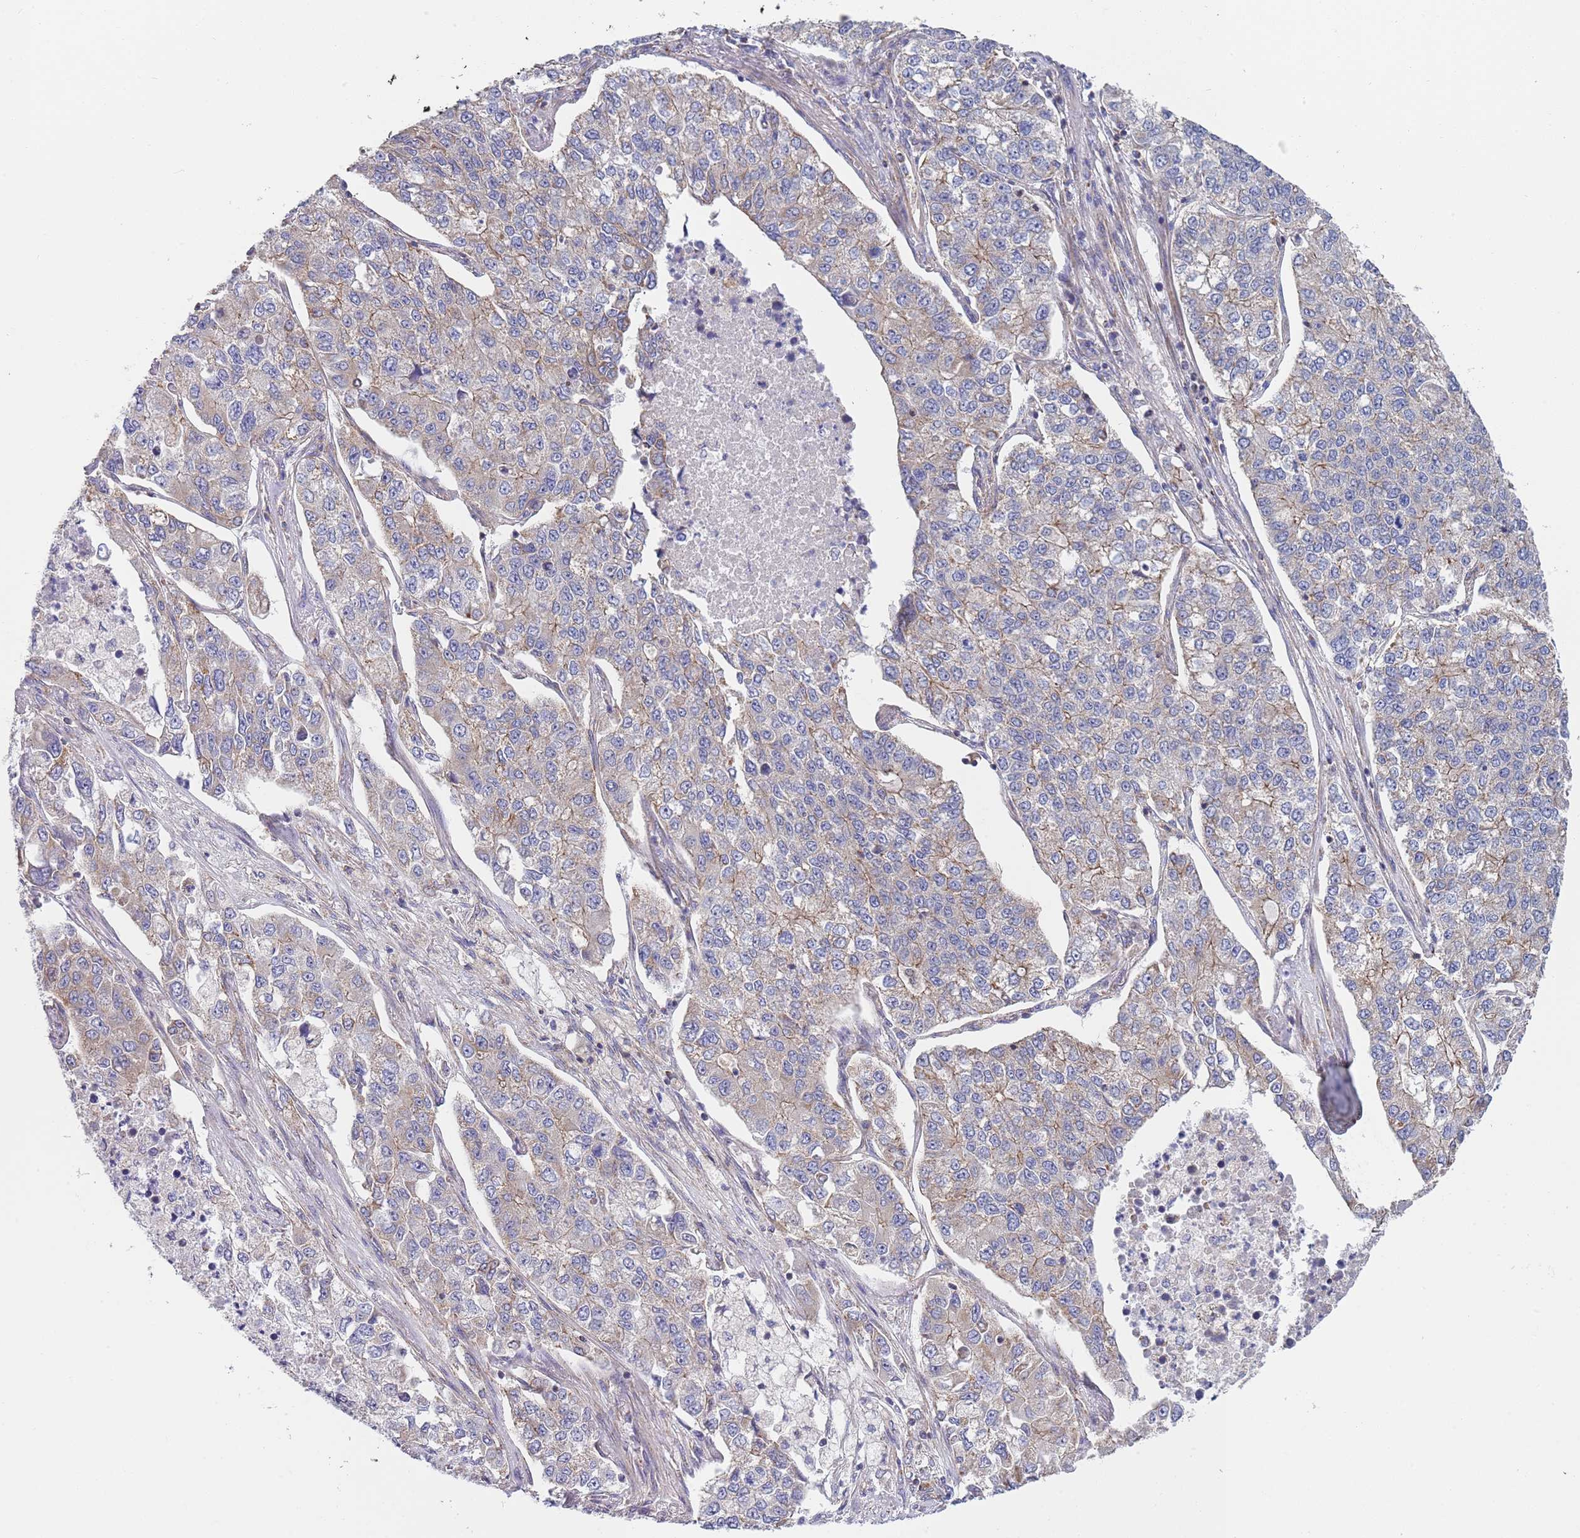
{"staining": {"intensity": "weak", "quantity": "<25%", "location": "cytoplasmic/membranous"}, "tissue": "lung cancer", "cell_type": "Tumor cells", "image_type": "cancer", "snomed": [{"axis": "morphology", "description": "Adenocarcinoma, NOS"}, {"axis": "topography", "description": "Lung"}], "caption": "An image of human lung cancer is negative for staining in tumor cells.", "gene": "PWWP3A", "patient": {"sex": "male", "age": 49}}